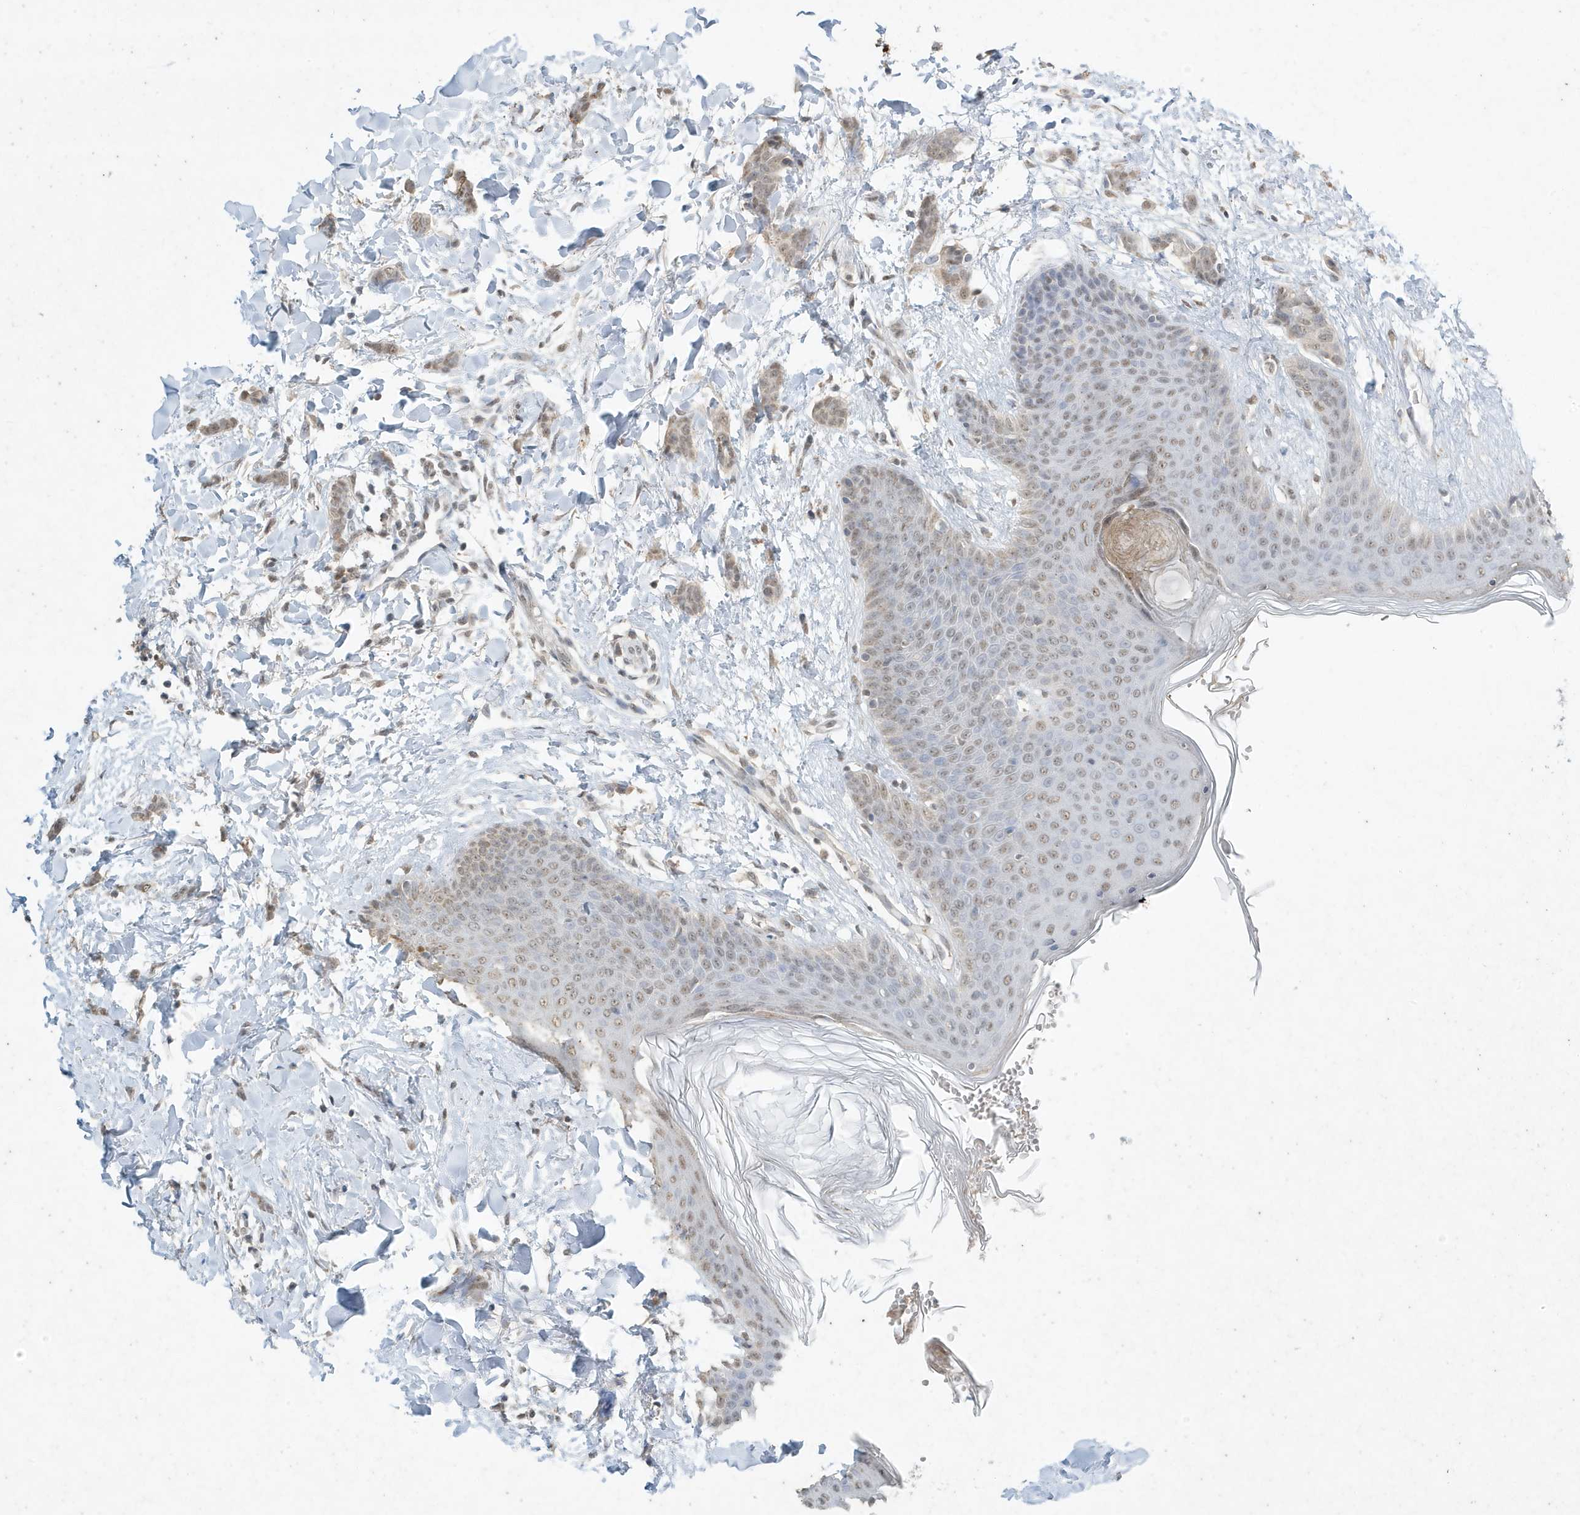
{"staining": {"intensity": "weak", "quantity": ">75%", "location": "nuclear"}, "tissue": "breast cancer", "cell_type": "Tumor cells", "image_type": "cancer", "snomed": [{"axis": "morphology", "description": "Lobular carcinoma"}, {"axis": "topography", "description": "Skin"}, {"axis": "topography", "description": "Breast"}], "caption": "Immunohistochemistry (IHC) micrograph of human breast lobular carcinoma stained for a protein (brown), which demonstrates low levels of weak nuclear staining in about >75% of tumor cells.", "gene": "DEFA1", "patient": {"sex": "female", "age": 46}}